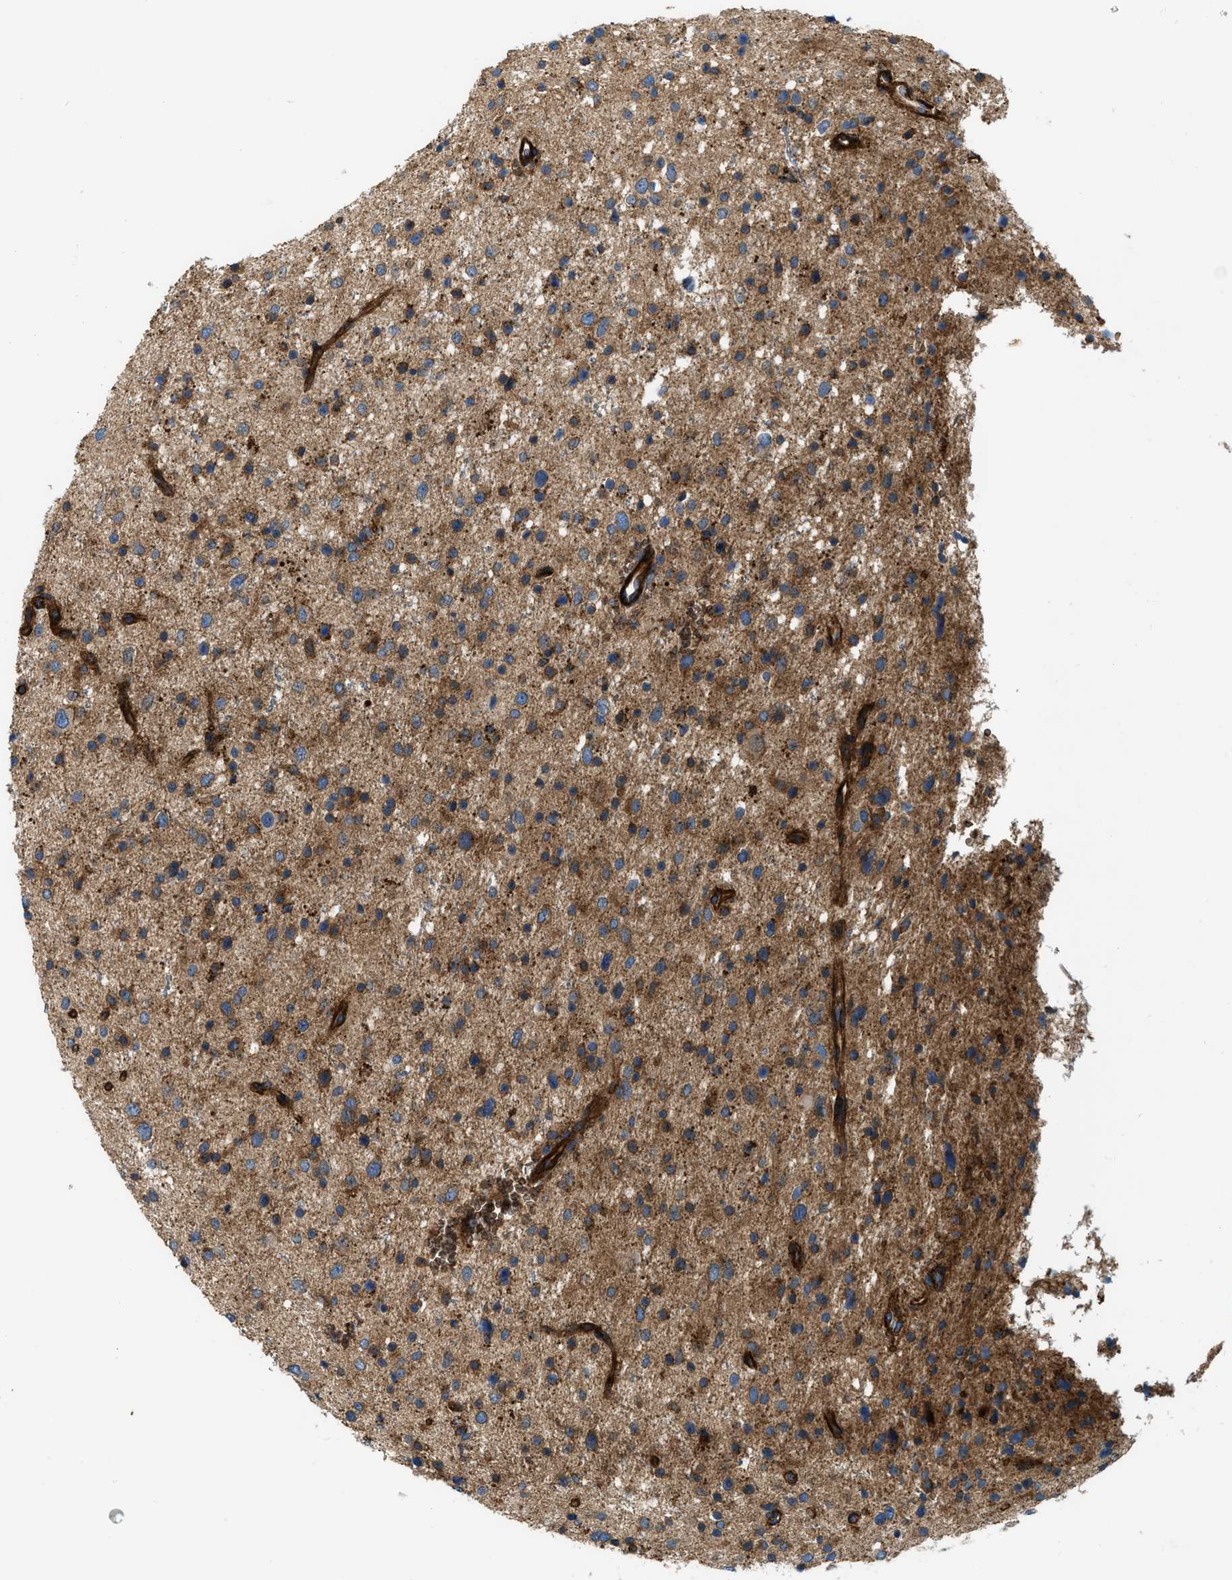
{"staining": {"intensity": "moderate", "quantity": ">75%", "location": "cytoplasmic/membranous"}, "tissue": "glioma", "cell_type": "Tumor cells", "image_type": "cancer", "snomed": [{"axis": "morphology", "description": "Glioma, malignant, Low grade"}, {"axis": "topography", "description": "Brain"}], "caption": "This photomicrograph demonstrates IHC staining of human malignant glioma (low-grade), with medium moderate cytoplasmic/membranous positivity in about >75% of tumor cells.", "gene": "ERC1", "patient": {"sex": "female", "age": 37}}